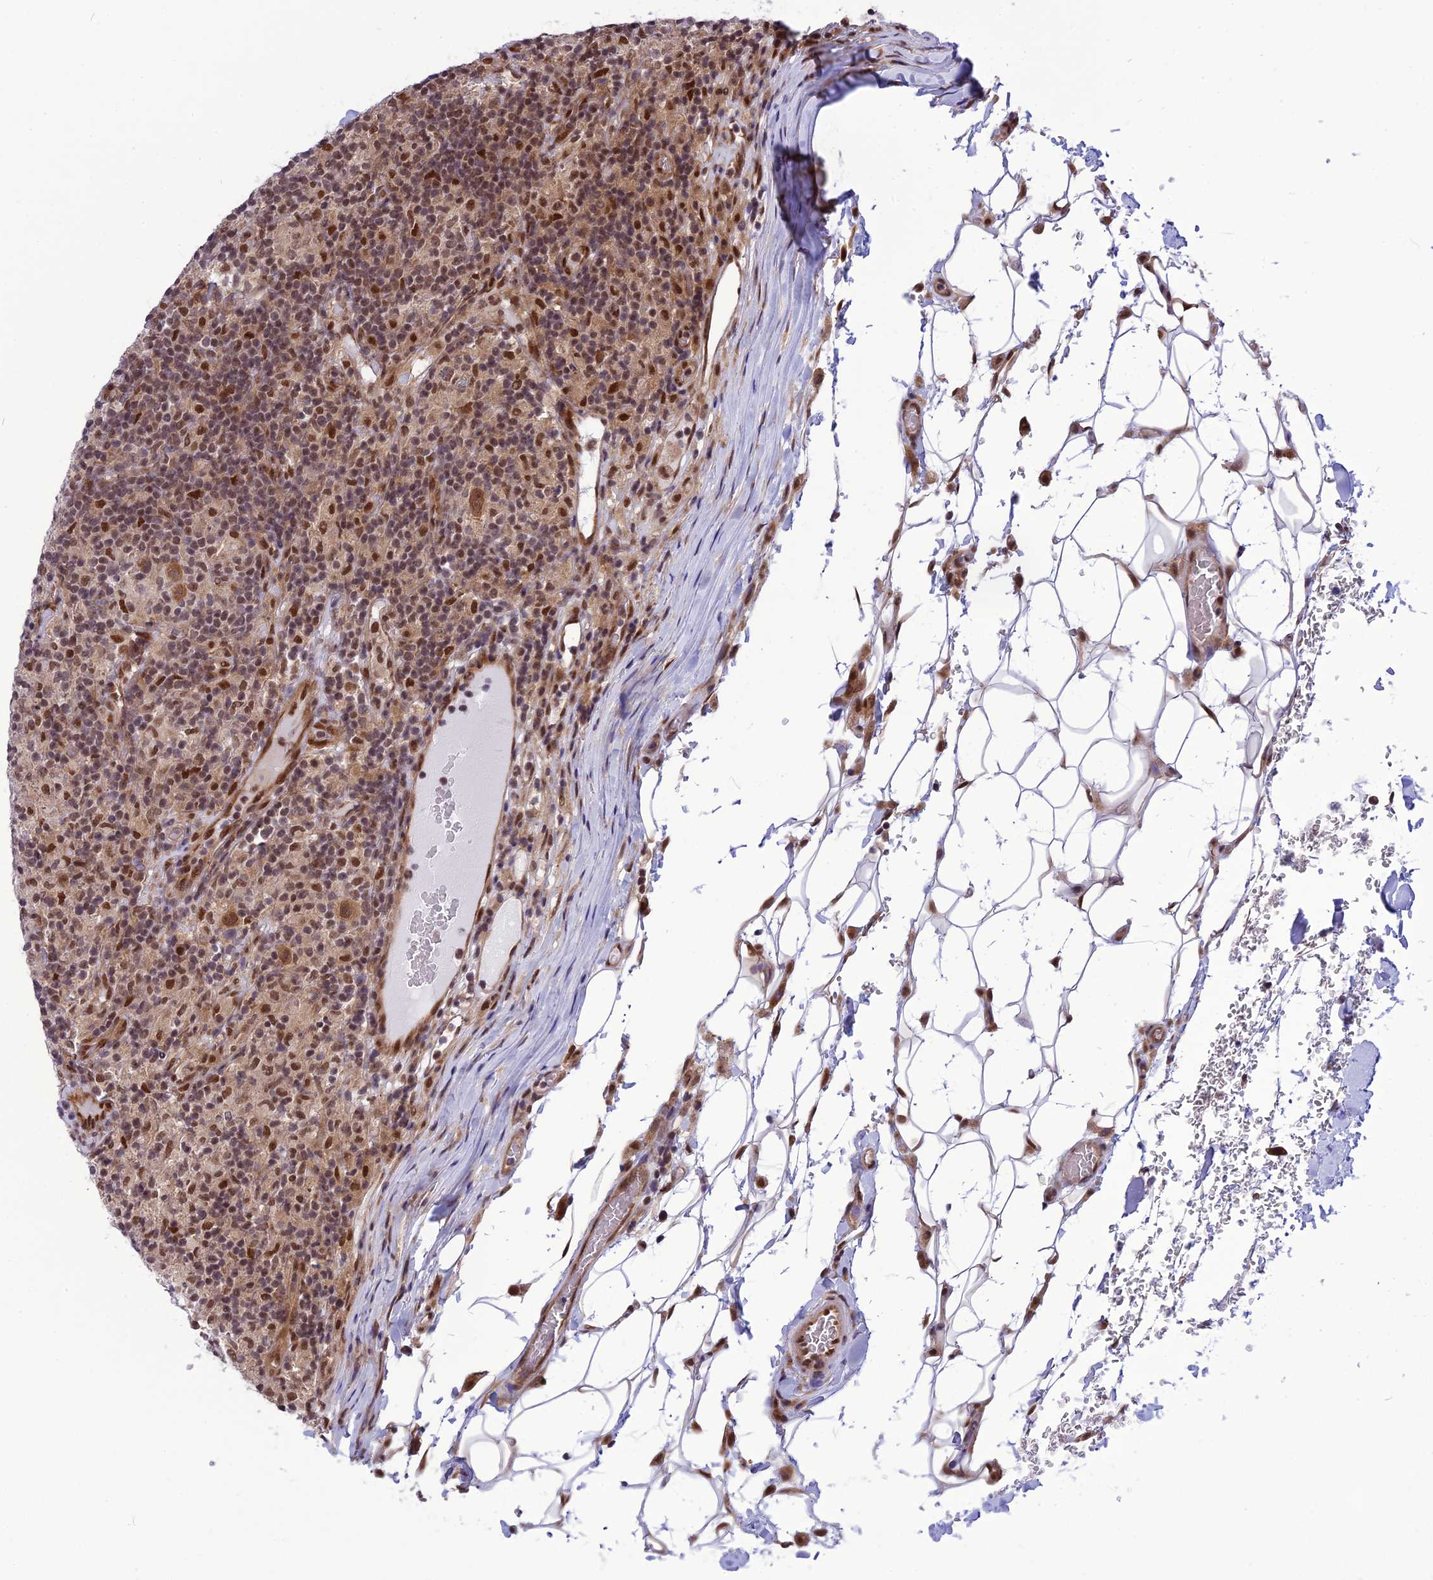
{"staining": {"intensity": "moderate", "quantity": ">75%", "location": "nuclear"}, "tissue": "lymphoma", "cell_type": "Tumor cells", "image_type": "cancer", "snomed": [{"axis": "morphology", "description": "Hodgkin's disease, NOS"}, {"axis": "topography", "description": "Lymph node"}], "caption": "Human Hodgkin's disease stained with a protein marker reveals moderate staining in tumor cells.", "gene": "RTRAF", "patient": {"sex": "male", "age": 70}}